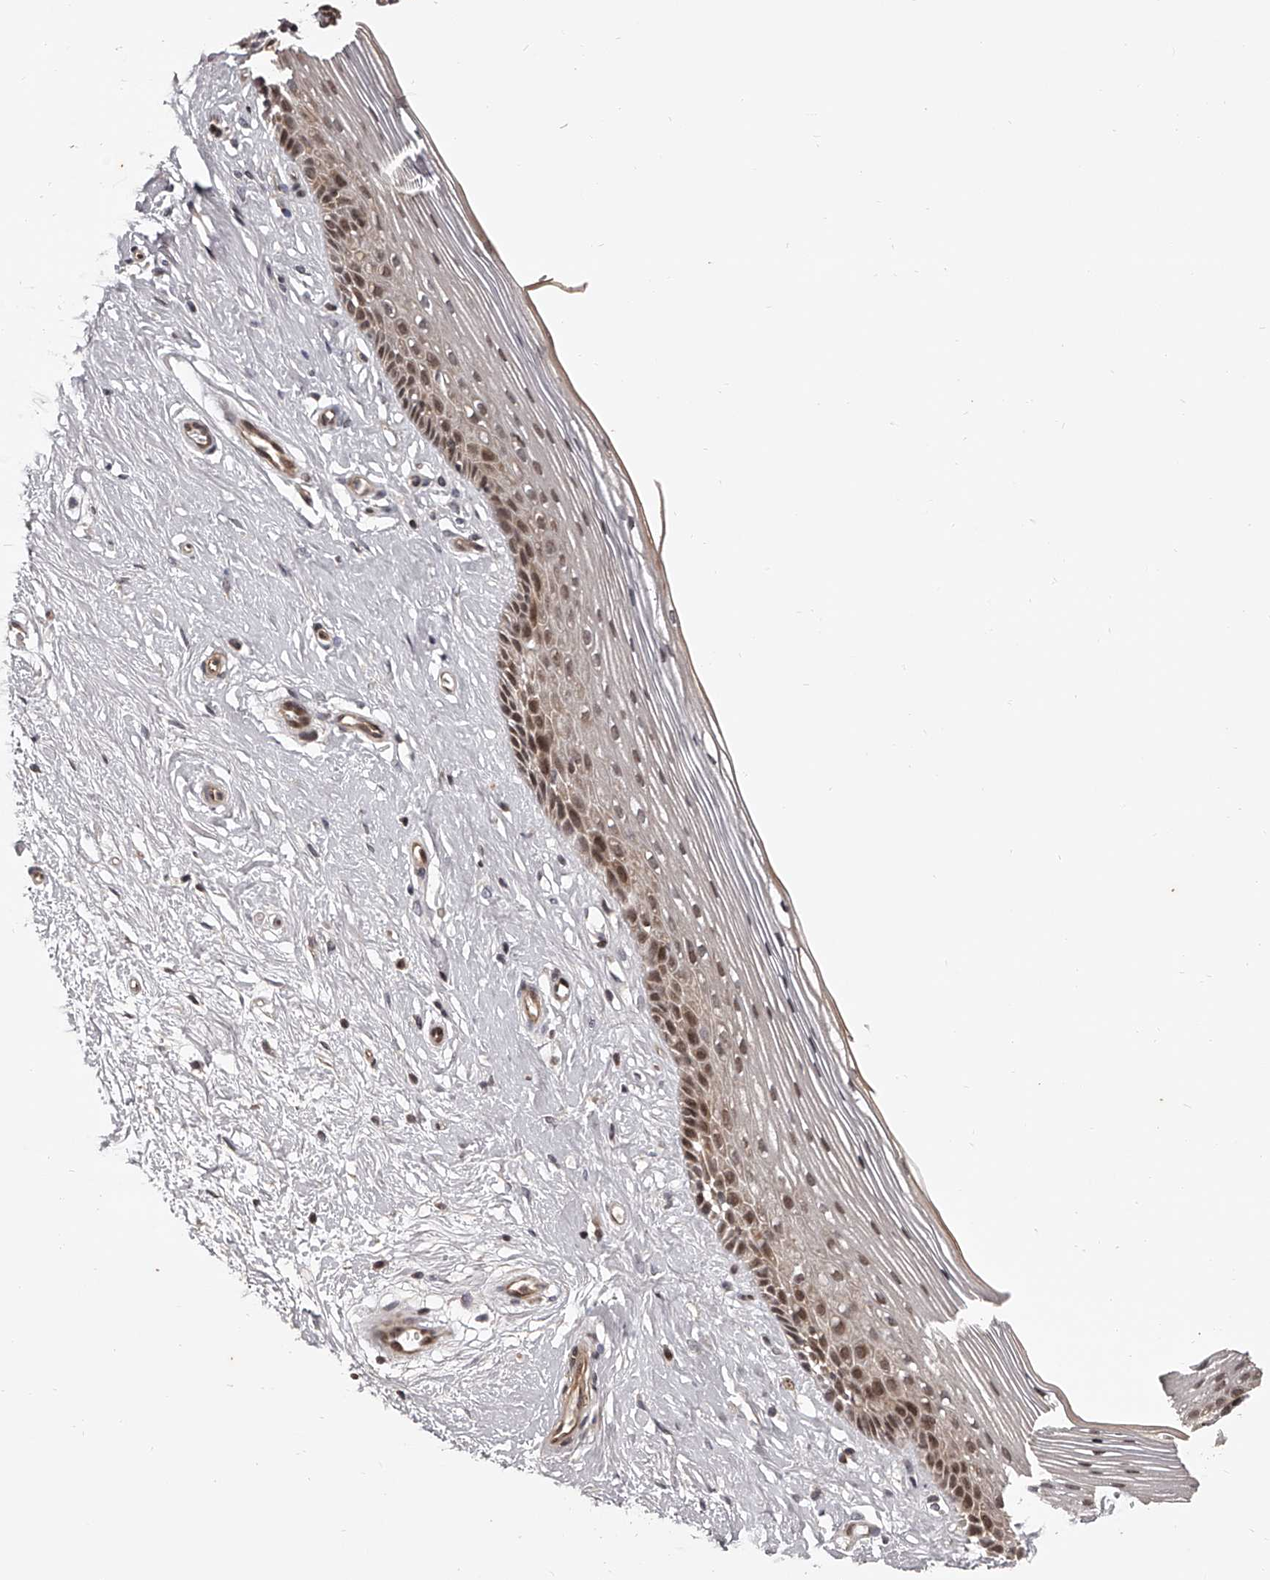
{"staining": {"intensity": "moderate", "quantity": "<25%", "location": "cytoplasmic/membranous,nuclear"}, "tissue": "vagina", "cell_type": "Squamous epithelial cells", "image_type": "normal", "snomed": [{"axis": "morphology", "description": "Normal tissue, NOS"}, {"axis": "topography", "description": "Vagina"}], "caption": "A brown stain labels moderate cytoplasmic/membranous,nuclear staining of a protein in squamous epithelial cells of normal human vagina. The staining was performed using DAB (3,3'-diaminobenzidine) to visualize the protein expression in brown, while the nuclei were stained in blue with hematoxylin (Magnification: 20x).", "gene": "PFDN2", "patient": {"sex": "female", "age": 46}}